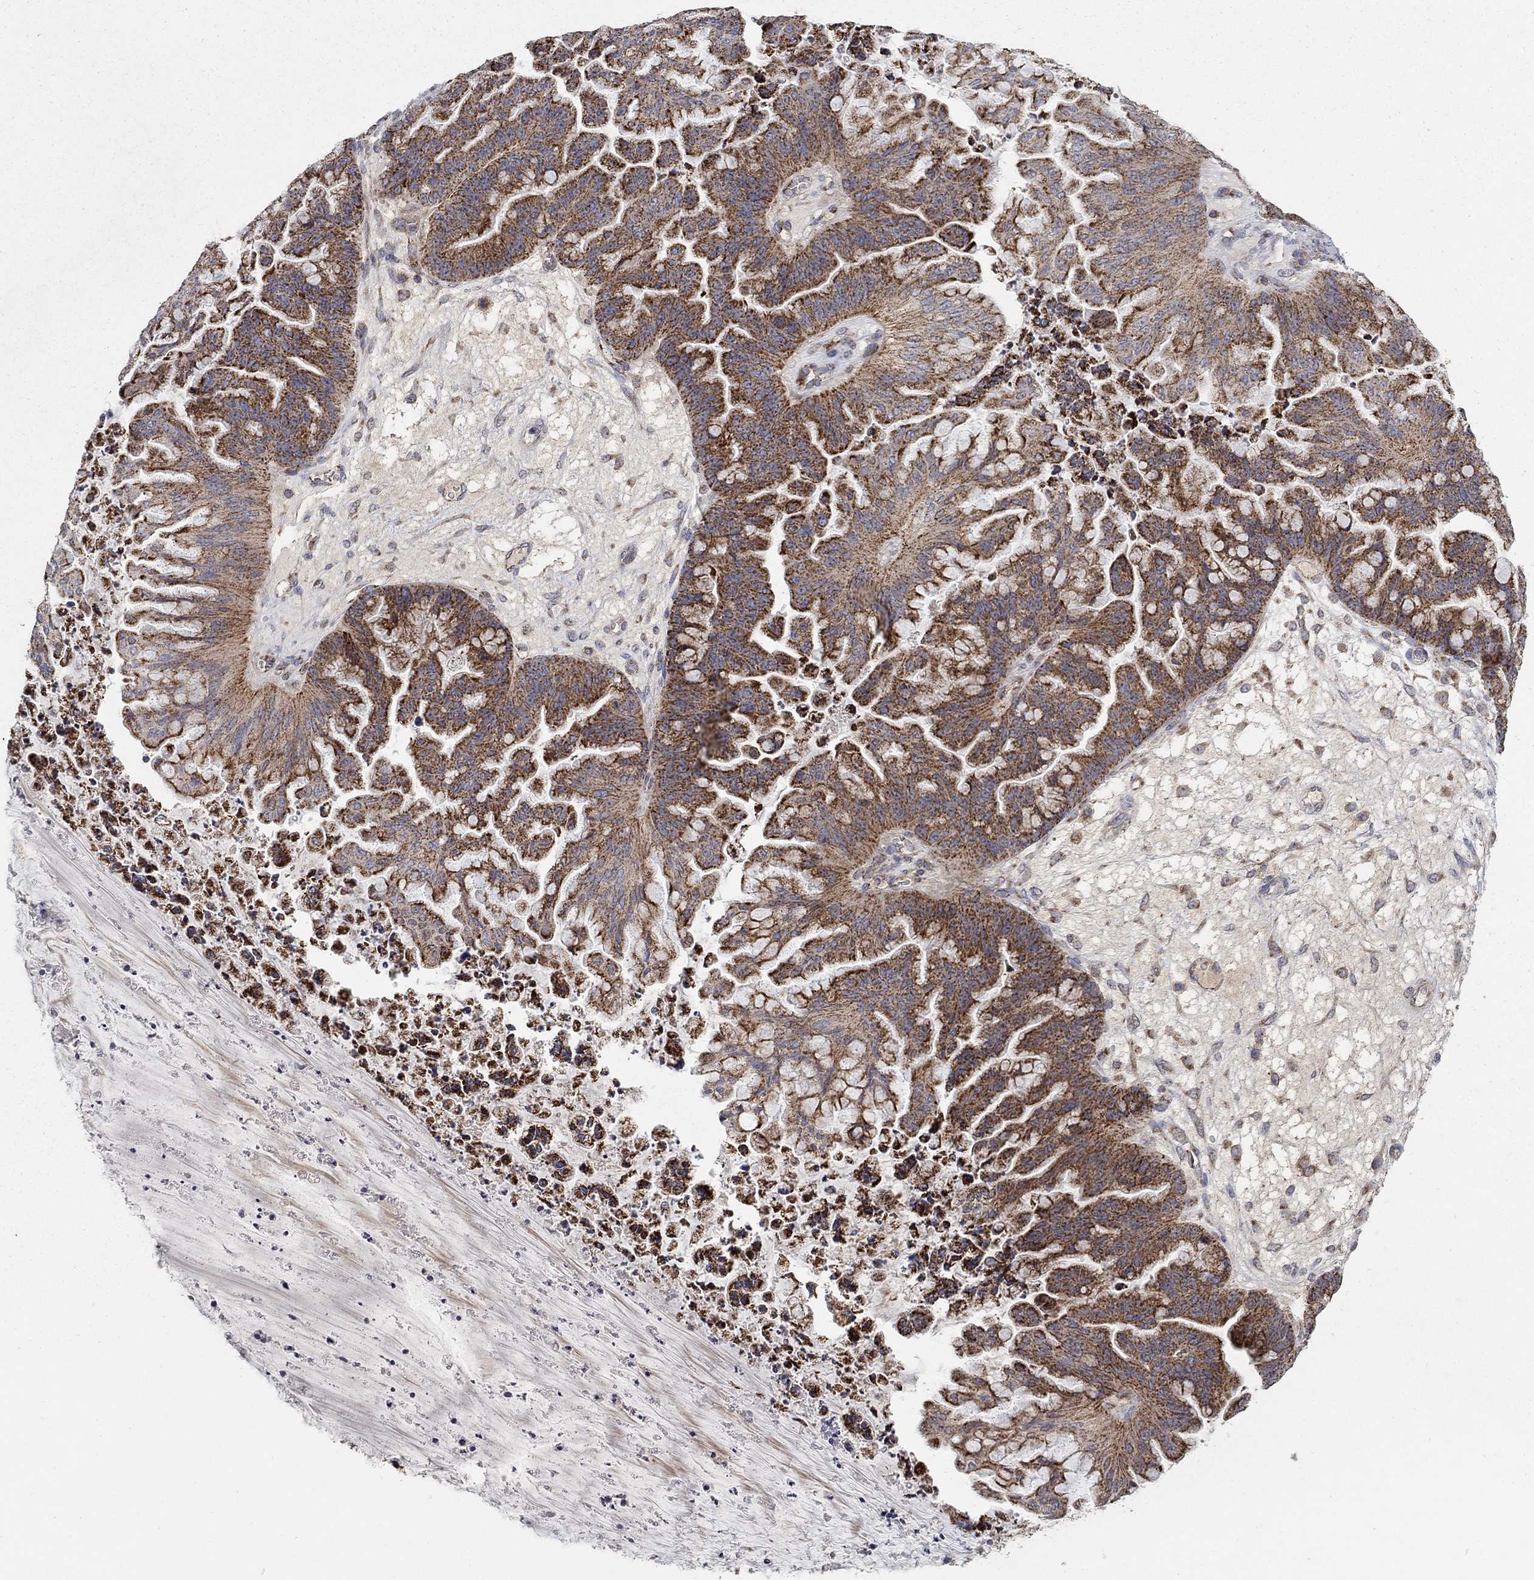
{"staining": {"intensity": "strong", "quantity": ">75%", "location": "cytoplasmic/membranous"}, "tissue": "ovarian cancer", "cell_type": "Tumor cells", "image_type": "cancer", "snomed": [{"axis": "morphology", "description": "Cystadenocarcinoma, mucinous, NOS"}, {"axis": "topography", "description": "Ovary"}], "caption": "This is an image of immunohistochemistry staining of ovarian mucinous cystadenocarcinoma, which shows strong positivity in the cytoplasmic/membranous of tumor cells.", "gene": "GPSM1", "patient": {"sex": "female", "age": 67}}